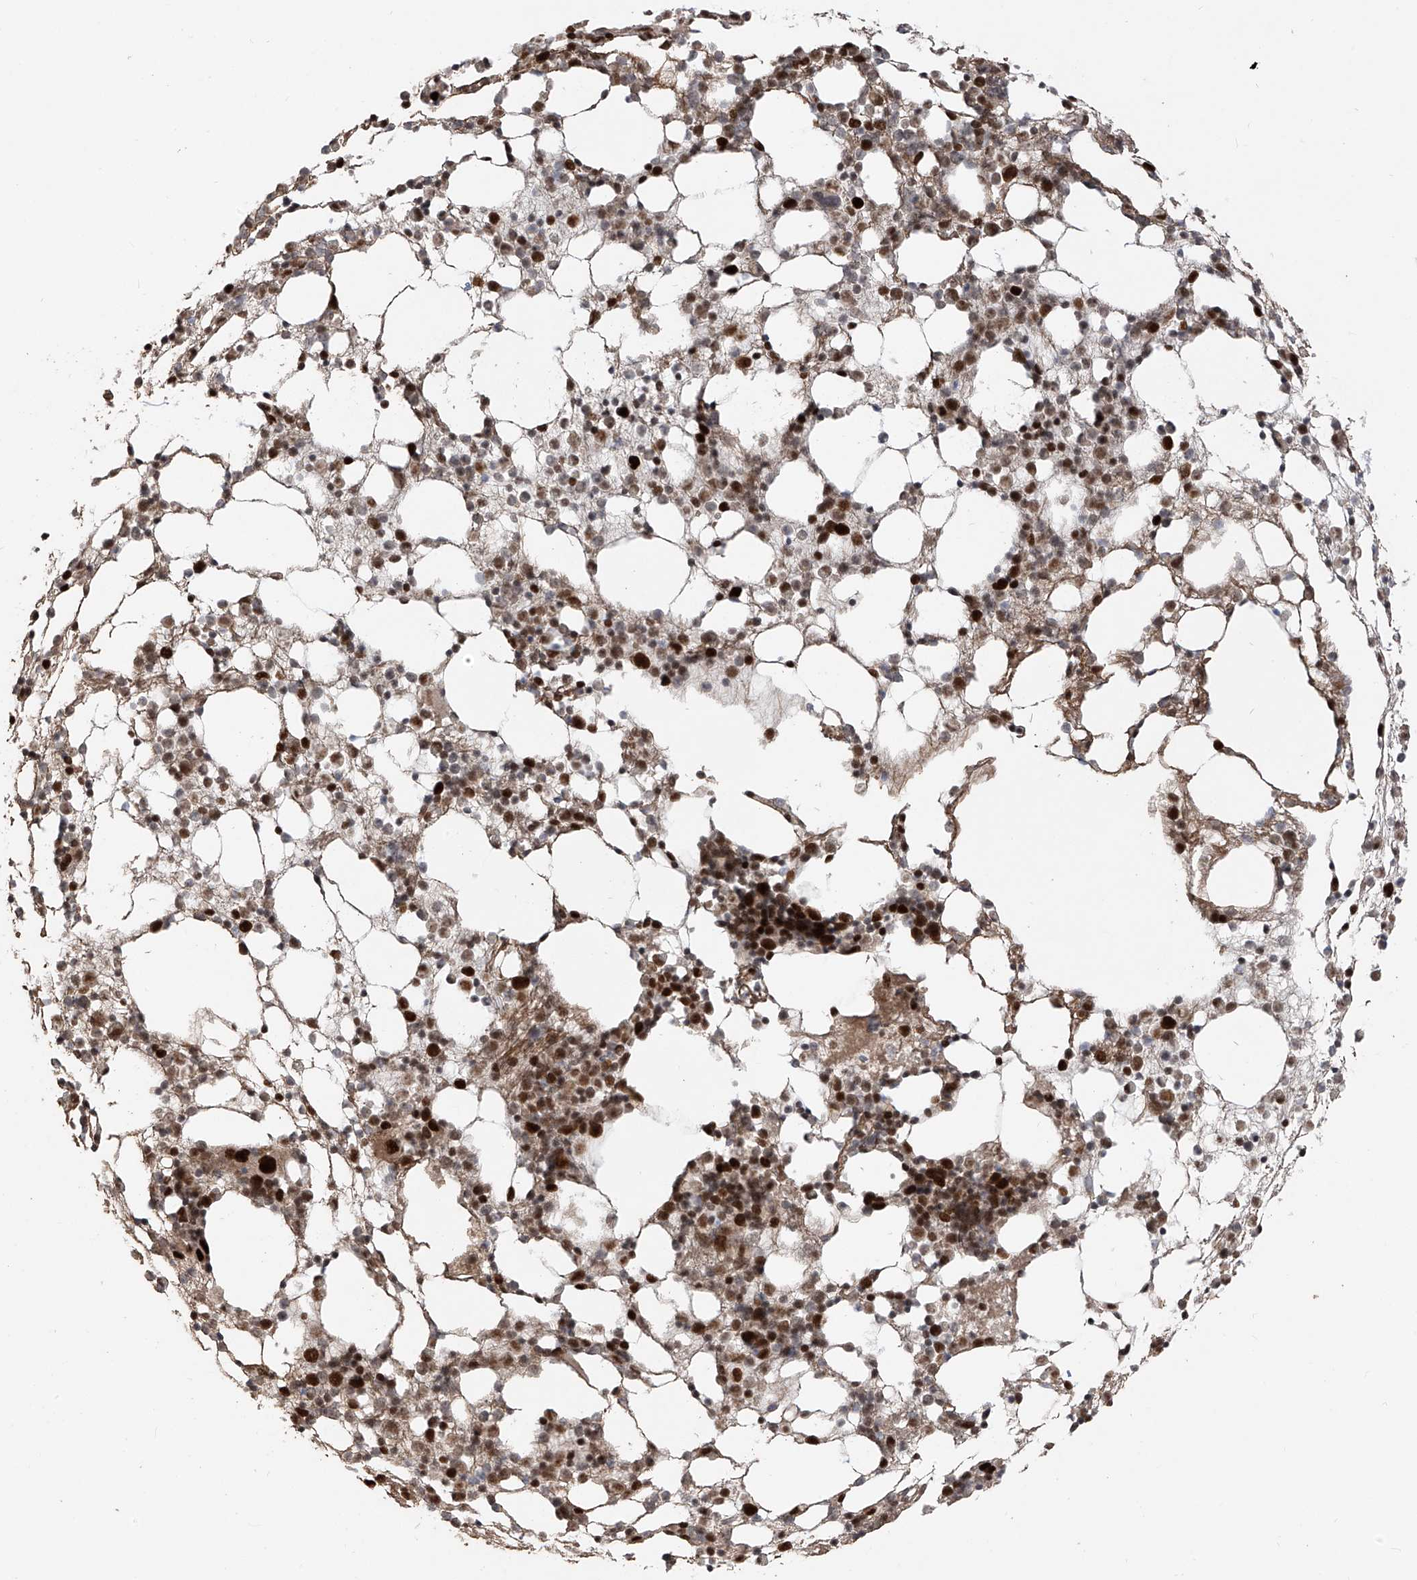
{"staining": {"intensity": "strong", "quantity": ">75%", "location": "nuclear"}, "tissue": "bone marrow", "cell_type": "Hematopoietic cells", "image_type": "normal", "snomed": [{"axis": "morphology", "description": "Normal tissue, NOS"}, {"axis": "topography", "description": "Bone marrow"}], "caption": "DAB immunohistochemical staining of unremarkable bone marrow shows strong nuclear protein positivity in about >75% of hematopoietic cells.", "gene": "ARHGEF3", "patient": {"sex": "female", "age": 57}}